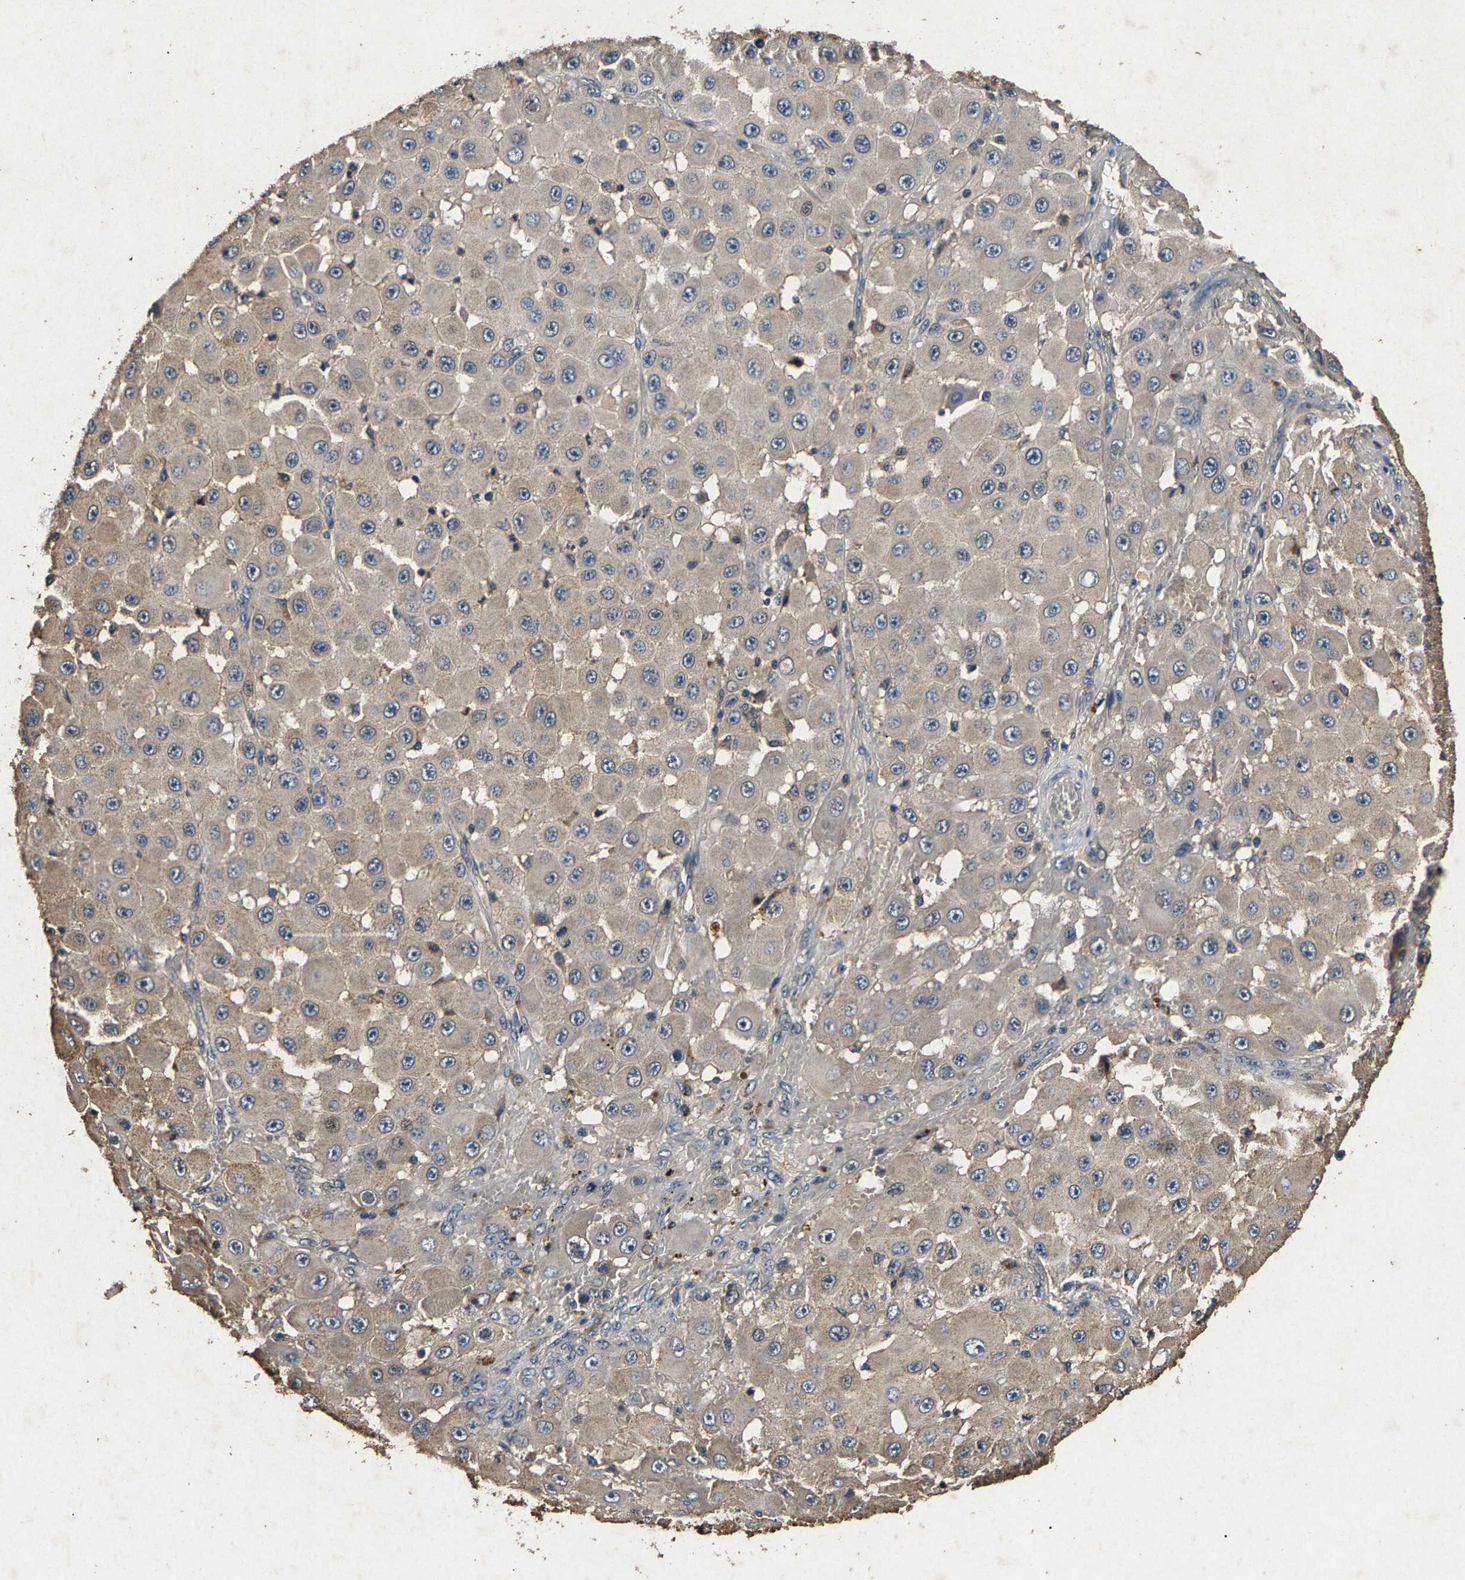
{"staining": {"intensity": "moderate", "quantity": "<25%", "location": "cytoplasmic/membranous"}, "tissue": "melanoma", "cell_type": "Tumor cells", "image_type": "cancer", "snomed": [{"axis": "morphology", "description": "Malignant melanoma, NOS"}, {"axis": "topography", "description": "Skin"}], "caption": "Brown immunohistochemical staining in malignant melanoma shows moderate cytoplasmic/membranous staining in approximately <25% of tumor cells.", "gene": "PPP1CC", "patient": {"sex": "female", "age": 81}}